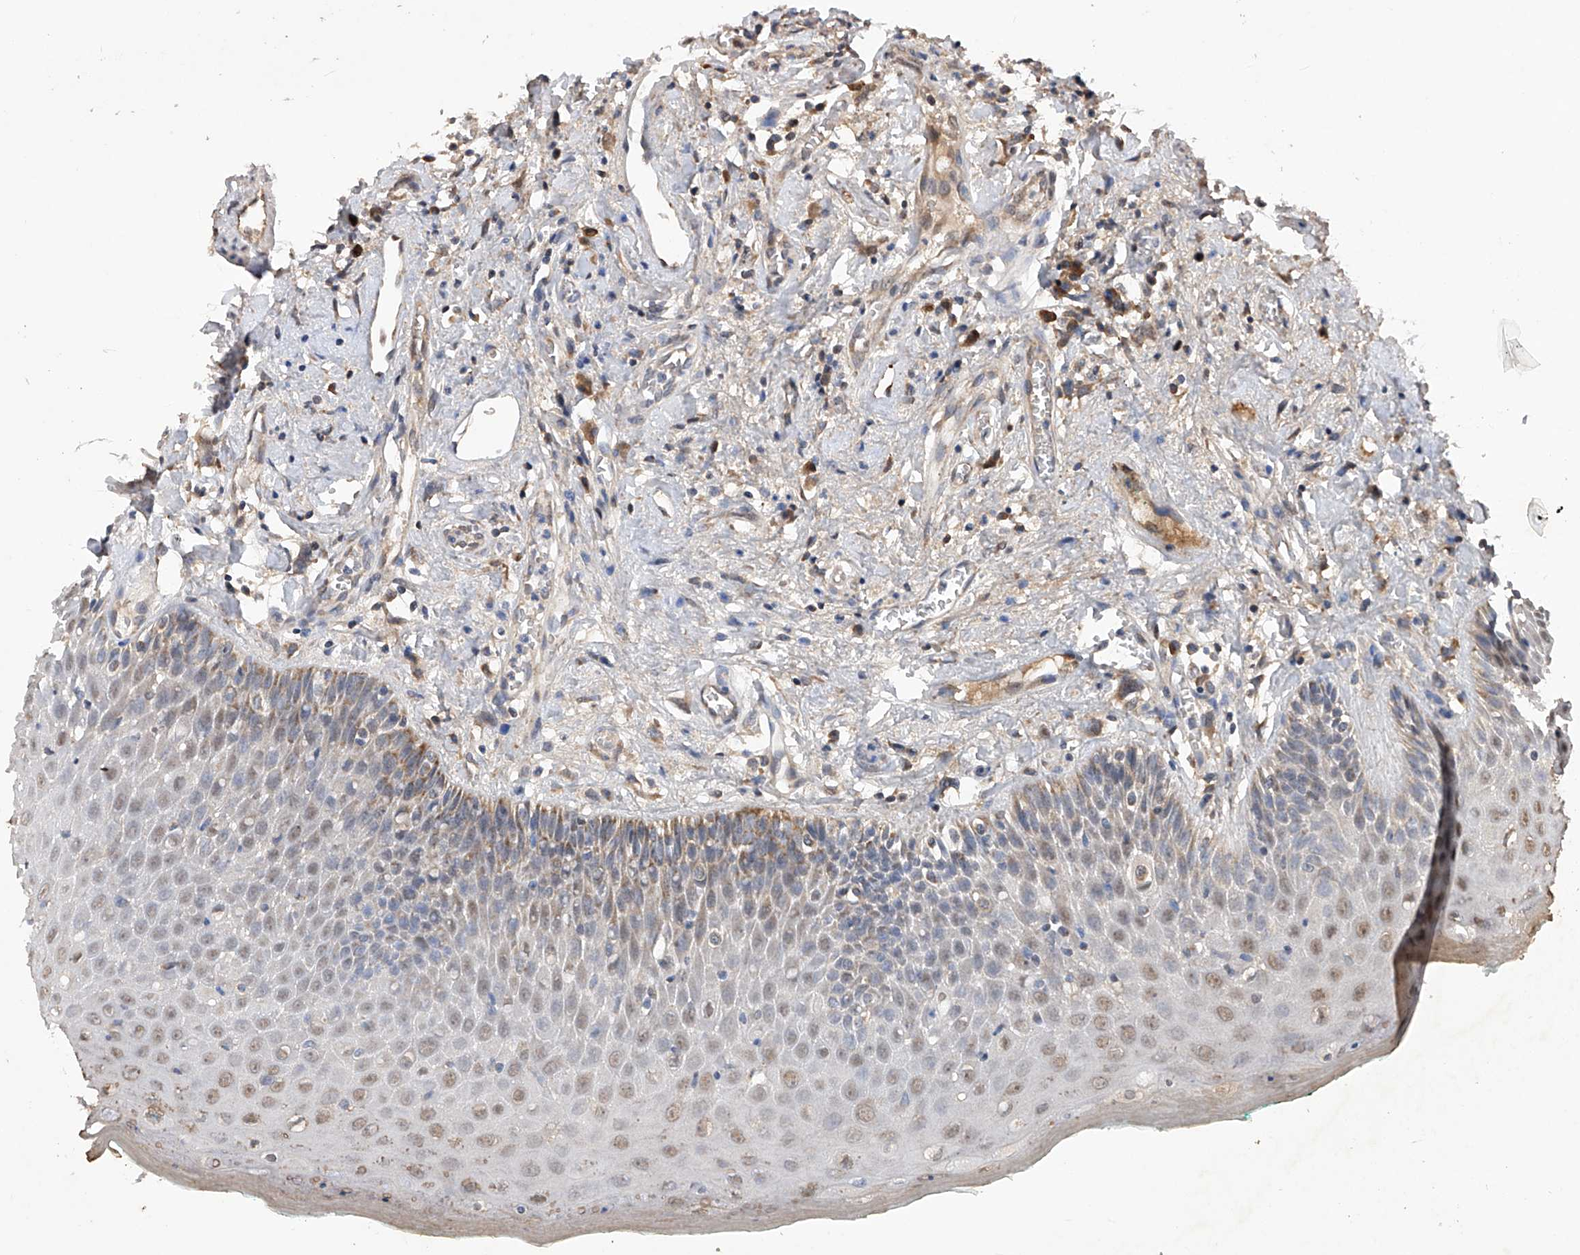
{"staining": {"intensity": "moderate", "quantity": ">75%", "location": "cytoplasmic/membranous,nuclear"}, "tissue": "oral mucosa", "cell_type": "Squamous epithelial cells", "image_type": "normal", "snomed": [{"axis": "morphology", "description": "Normal tissue, NOS"}, {"axis": "topography", "description": "Oral tissue"}], "caption": "Immunohistochemistry (IHC) (DAB (3,3'-diaminobenzidine)) staining of unremarkable human oral mucosa reveals moderate cytoplasmic/membranous,nuclear protein staining in approximately >75% of squamous epithelial cells. (DAB IHC with brightfield microscopy, high magnification).", "gene": "SDHAF4", "patient": {"sex": "female", "age": 70}}